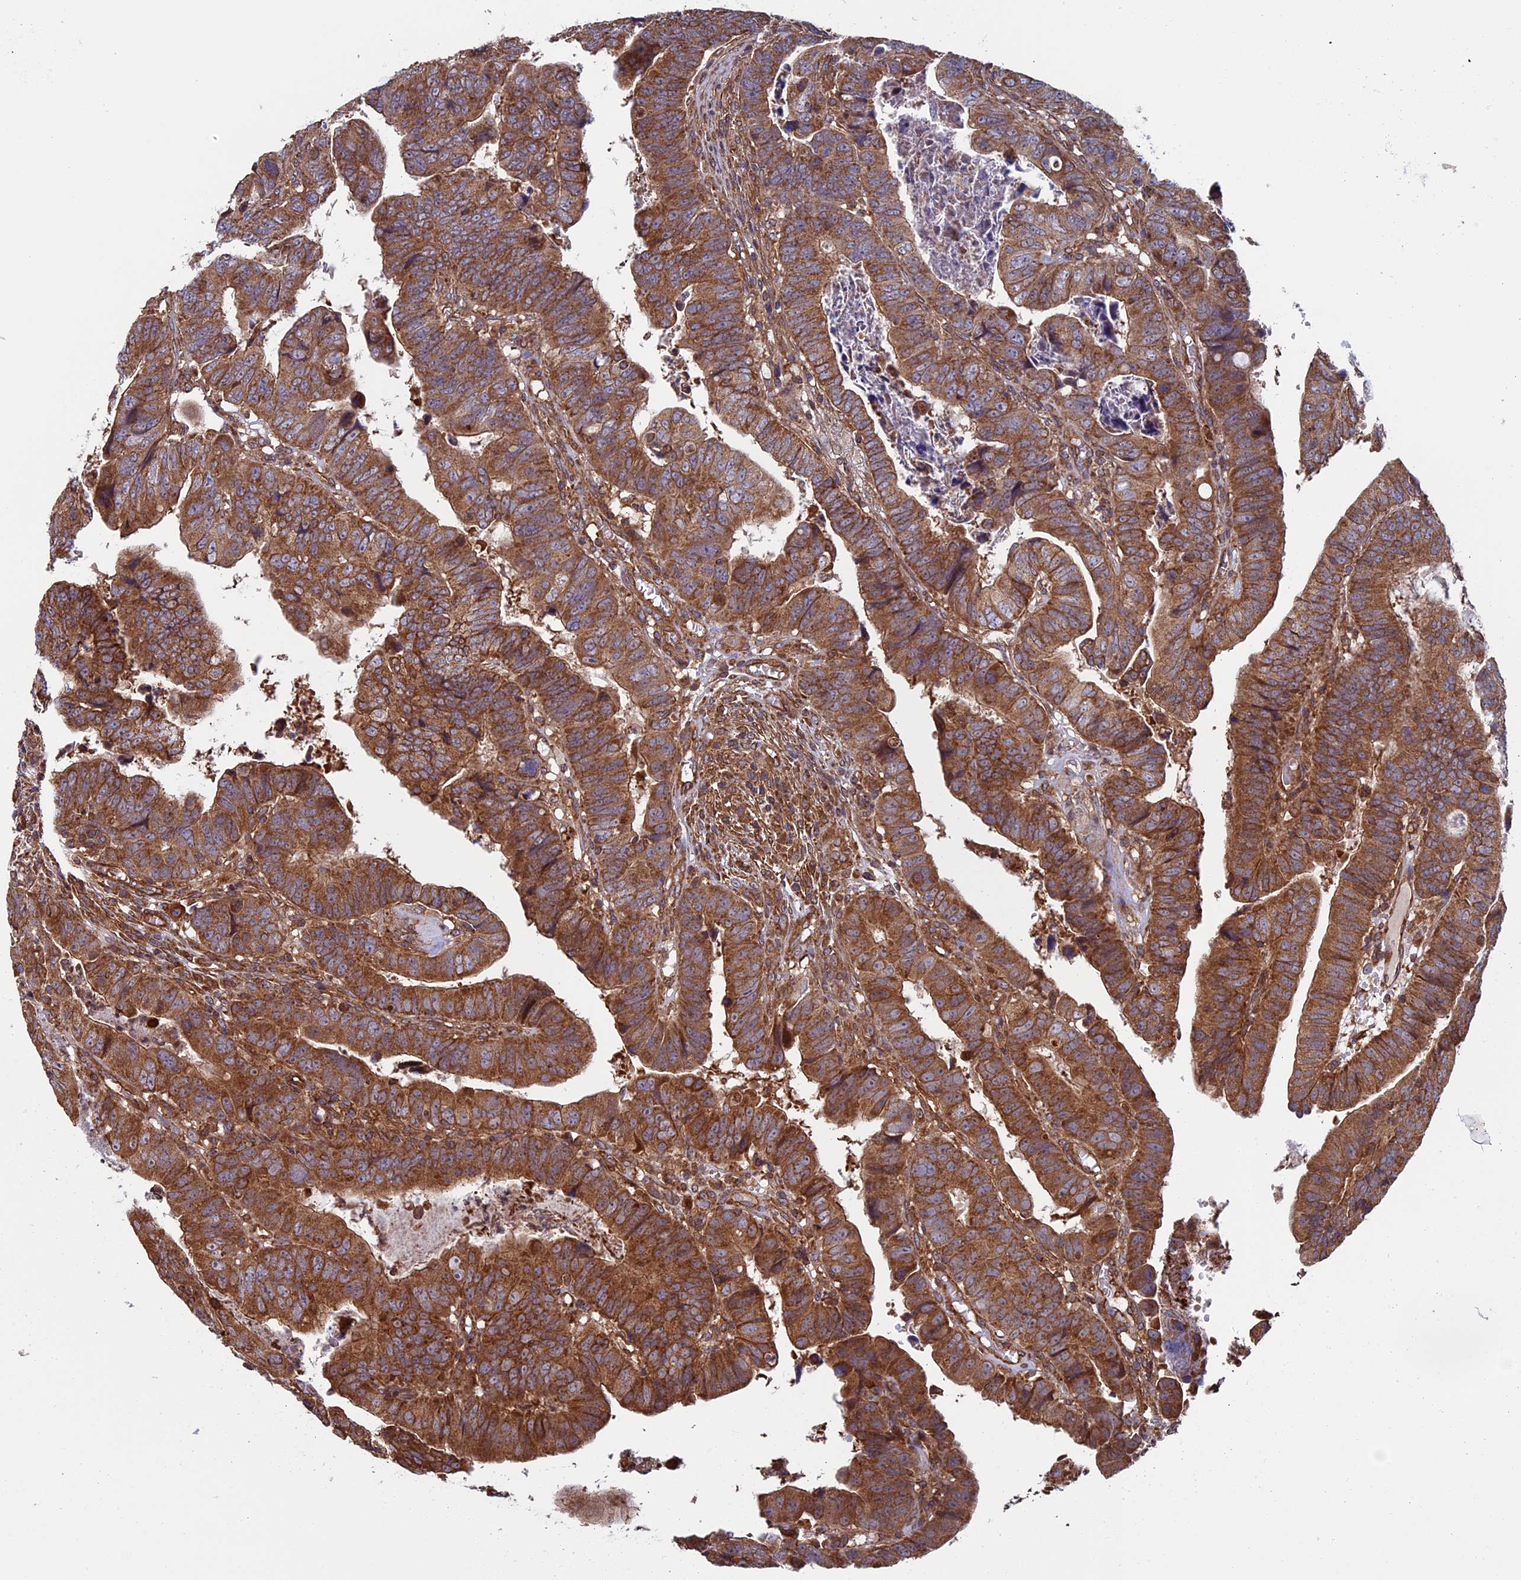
{"staining": {"intensity": "moderate", "quantity": ">75%", "location": "cytoplasmic/membranous"}, "tissue": "colorectal cancer", "cell_type": "Tumor cells", "image_type": "cancer", "snomed": [{"axis": "morphology", "description": "Normal tissue, NOS"}, {"axis": "morphology", "description": "Adenocarcinoma, NOS"}, {"axis": "topography", "description": "Rectum"}], "caption": "Immunohistochemistry (IHC) of colorectal cancer reveals medium levels of moderate cytoplasmic/membranous positivity in about >75% of tumor cells. (Stains: DAB in brown, nuclei in blue, Microscopy: brightfield microscopy at high magnification).", "gene": "CCDC8", "patient": {"sex": "female", "age": 65}}